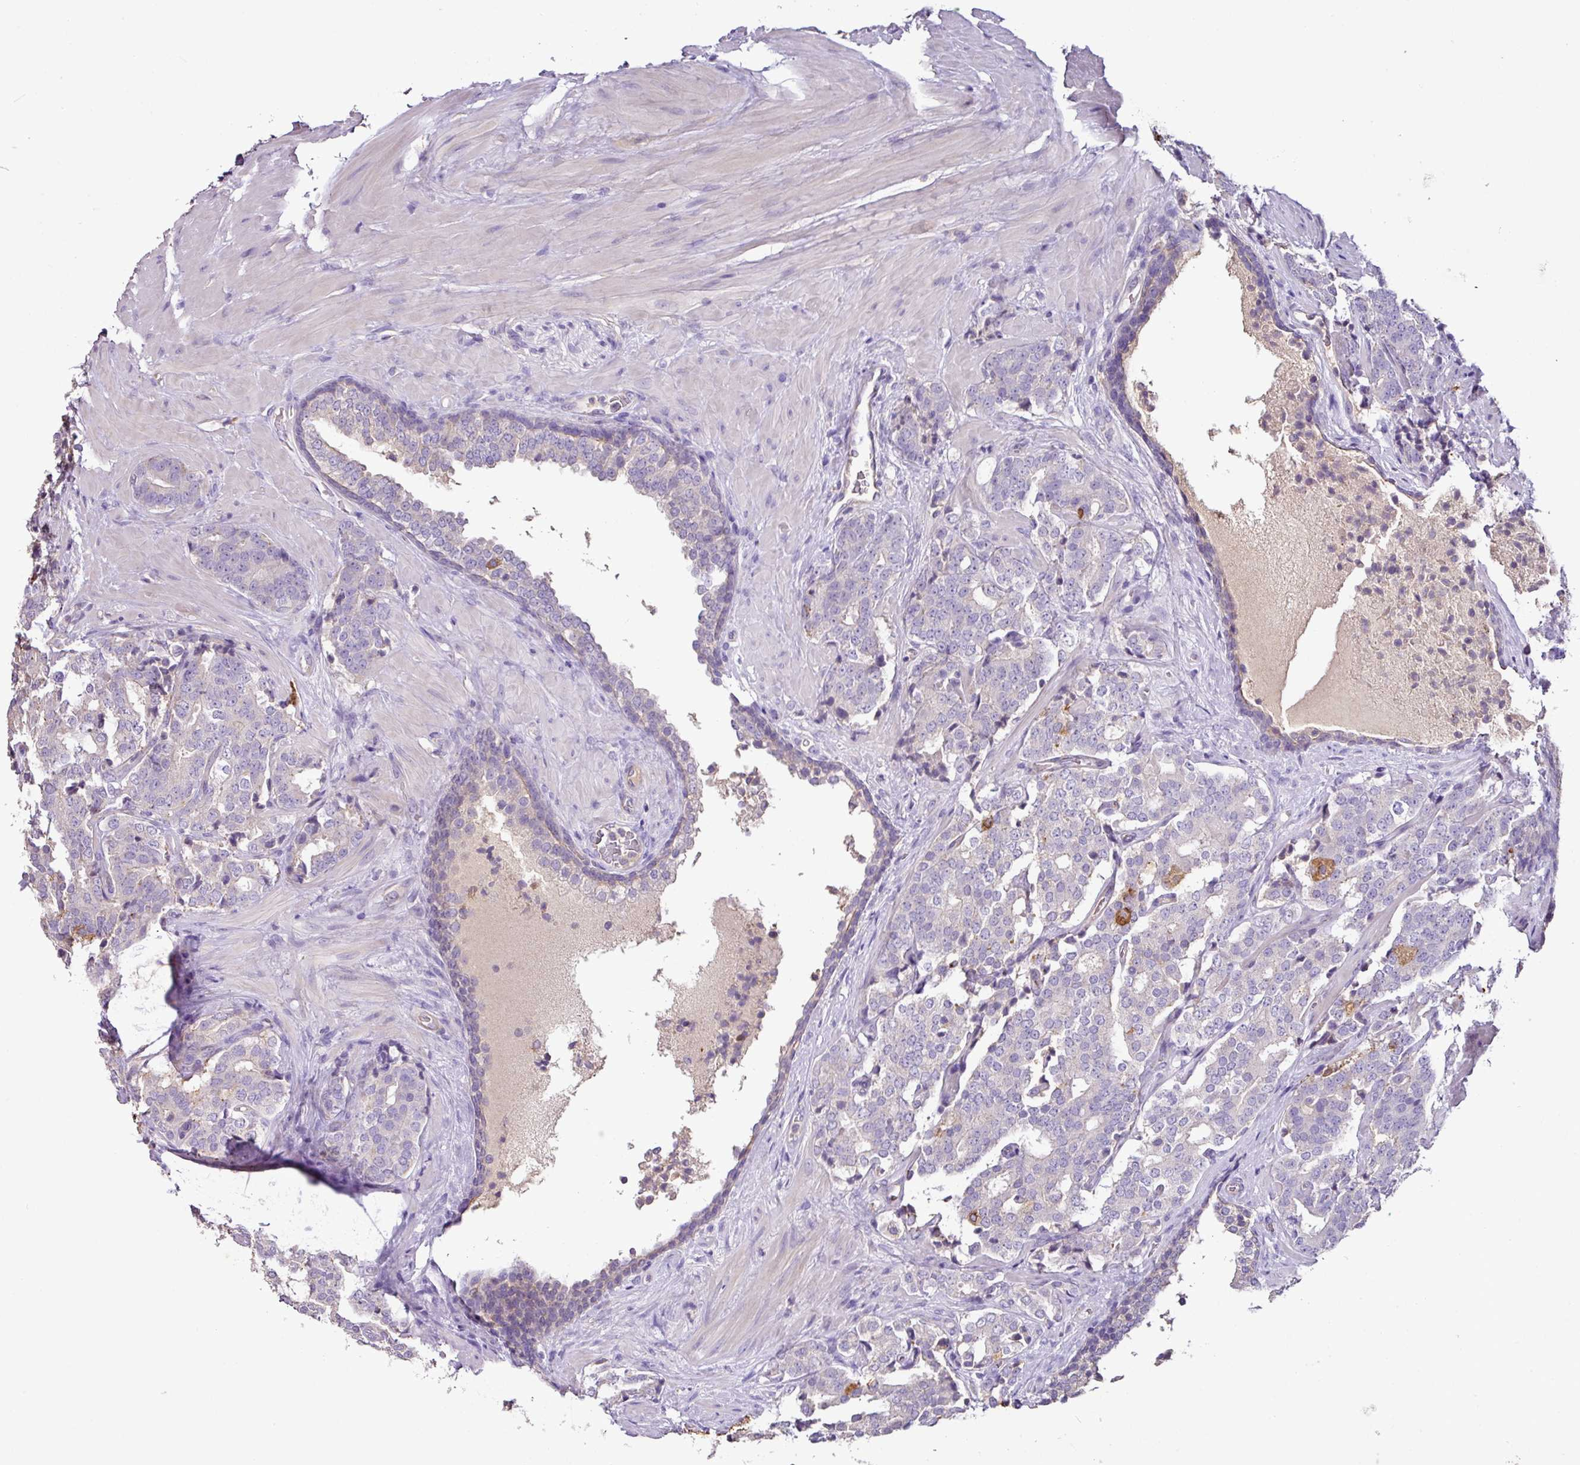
{"staining": {"intensity": "negative", "quantity": "none", "location": "none"}, "tissue": "prostate cancer", "cell_type": "Tumor cells", "image_type": "cancer", "snomed": [{"axis": "morphology", "description": "Adenocarcinoma, High grade"}, {"axis": "topography", "description": "Prostate"}], "caption": "This is an immunohistochemistry (IHC) image of human prostate cancer (adenocarcinoma (high-grade)). There is no expression in tumor cells.", "gene": "AGR3", "patient": {"sex": "male", "age": 63}}